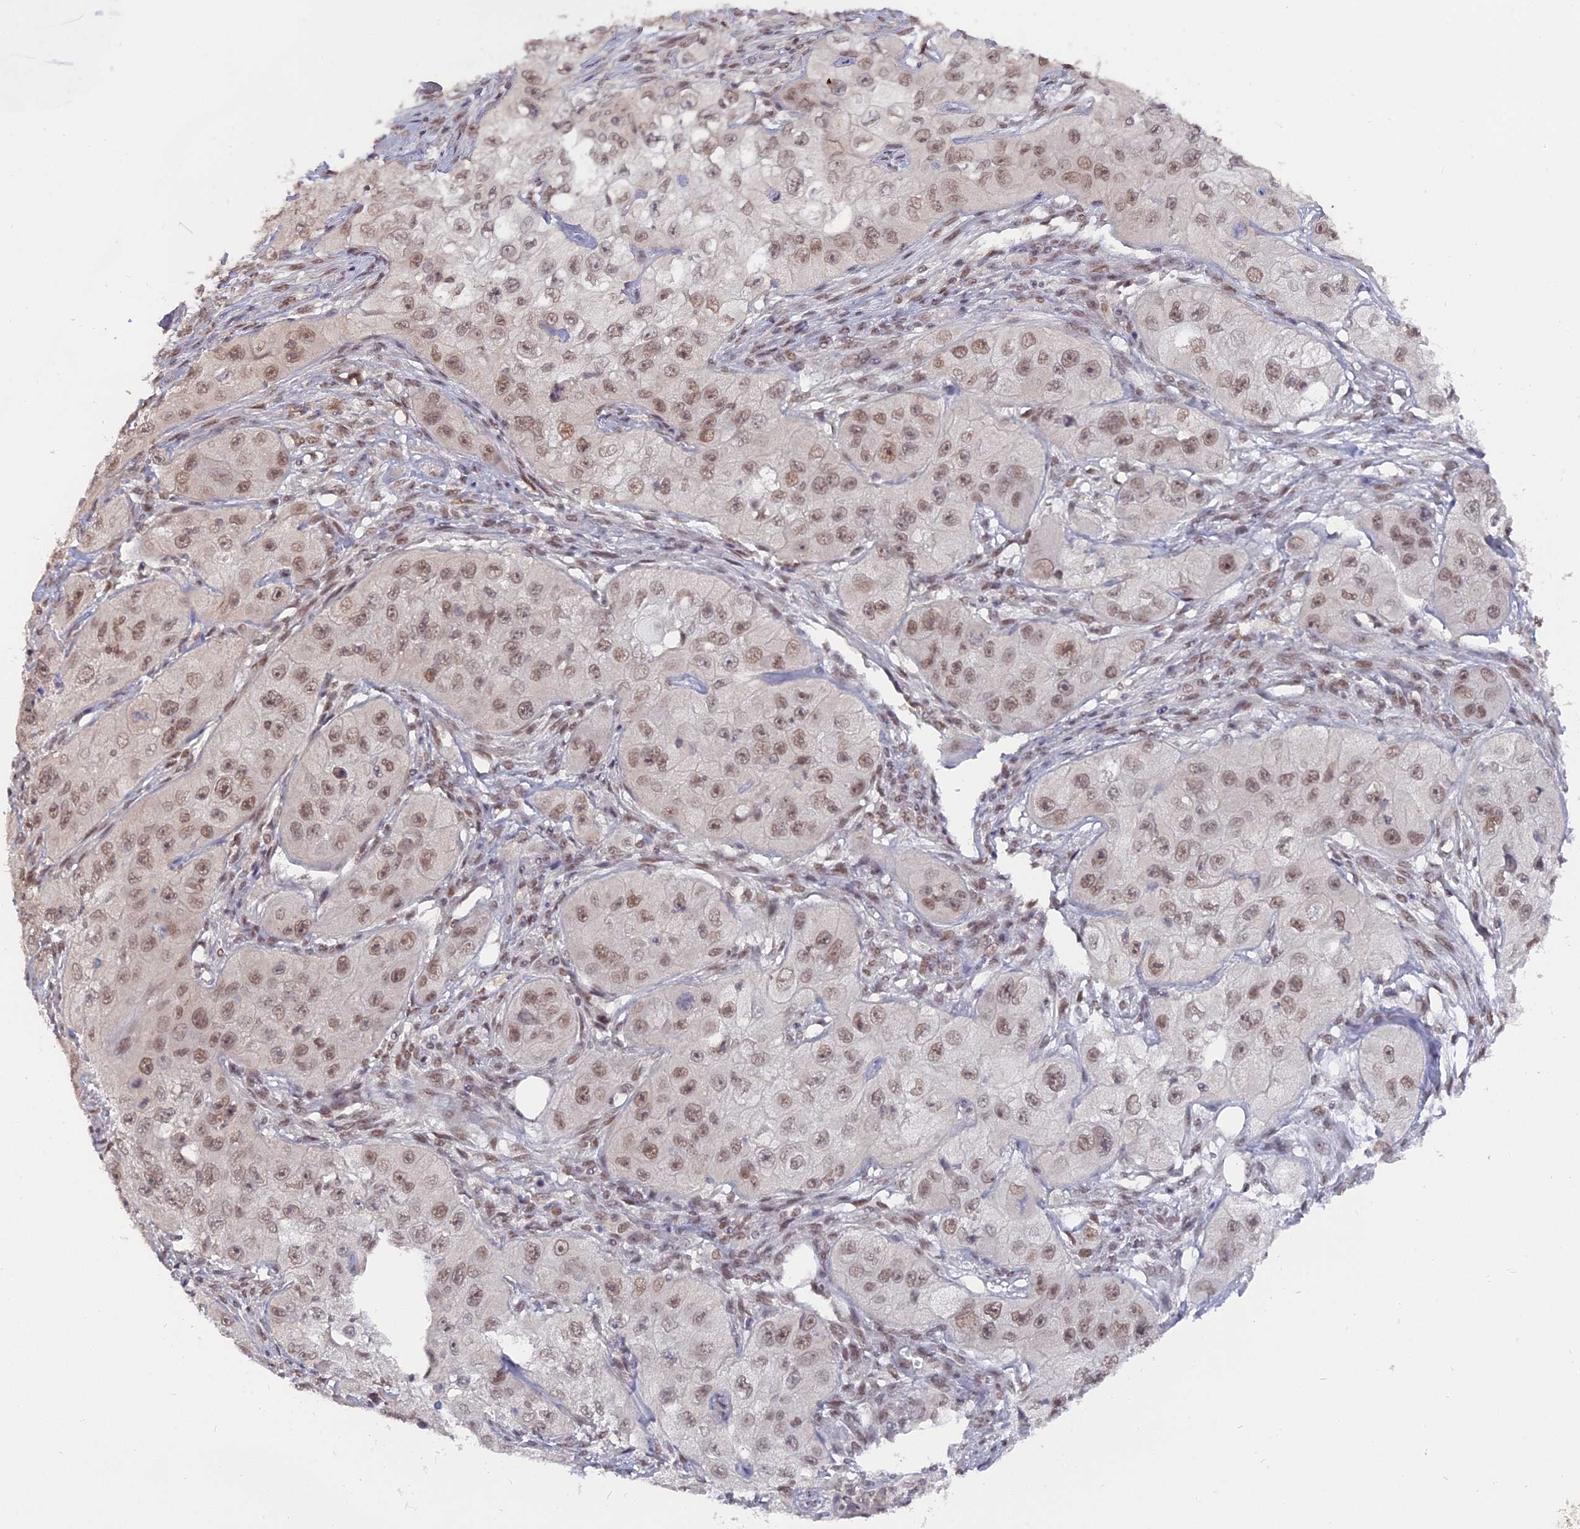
{"staining": {"intensity": "moderate", "quantity": ">75%", "location": "nuclear"}, "tissue": "skin cancer", "cell_type": "Tumor cells", "image_type": "cancer", "snomed": [{"axis": "morphology", "description": "Squamous cell carcinoma, NOS"}, {"axis": "topography", "description": "Skin"}, {"axis": "topography", "description": "Subcutis"}], "caption": "This photomicrograph shows skin cancer (squamous cell carcinoma) stained with IHC to label a protein in brown. The nuclear of tumor cells show moderate positivity for the protein. Nuclei are counter-stained blue.", "gene": "NR1H3", "patient": {"sex": "male", "age": 73}}